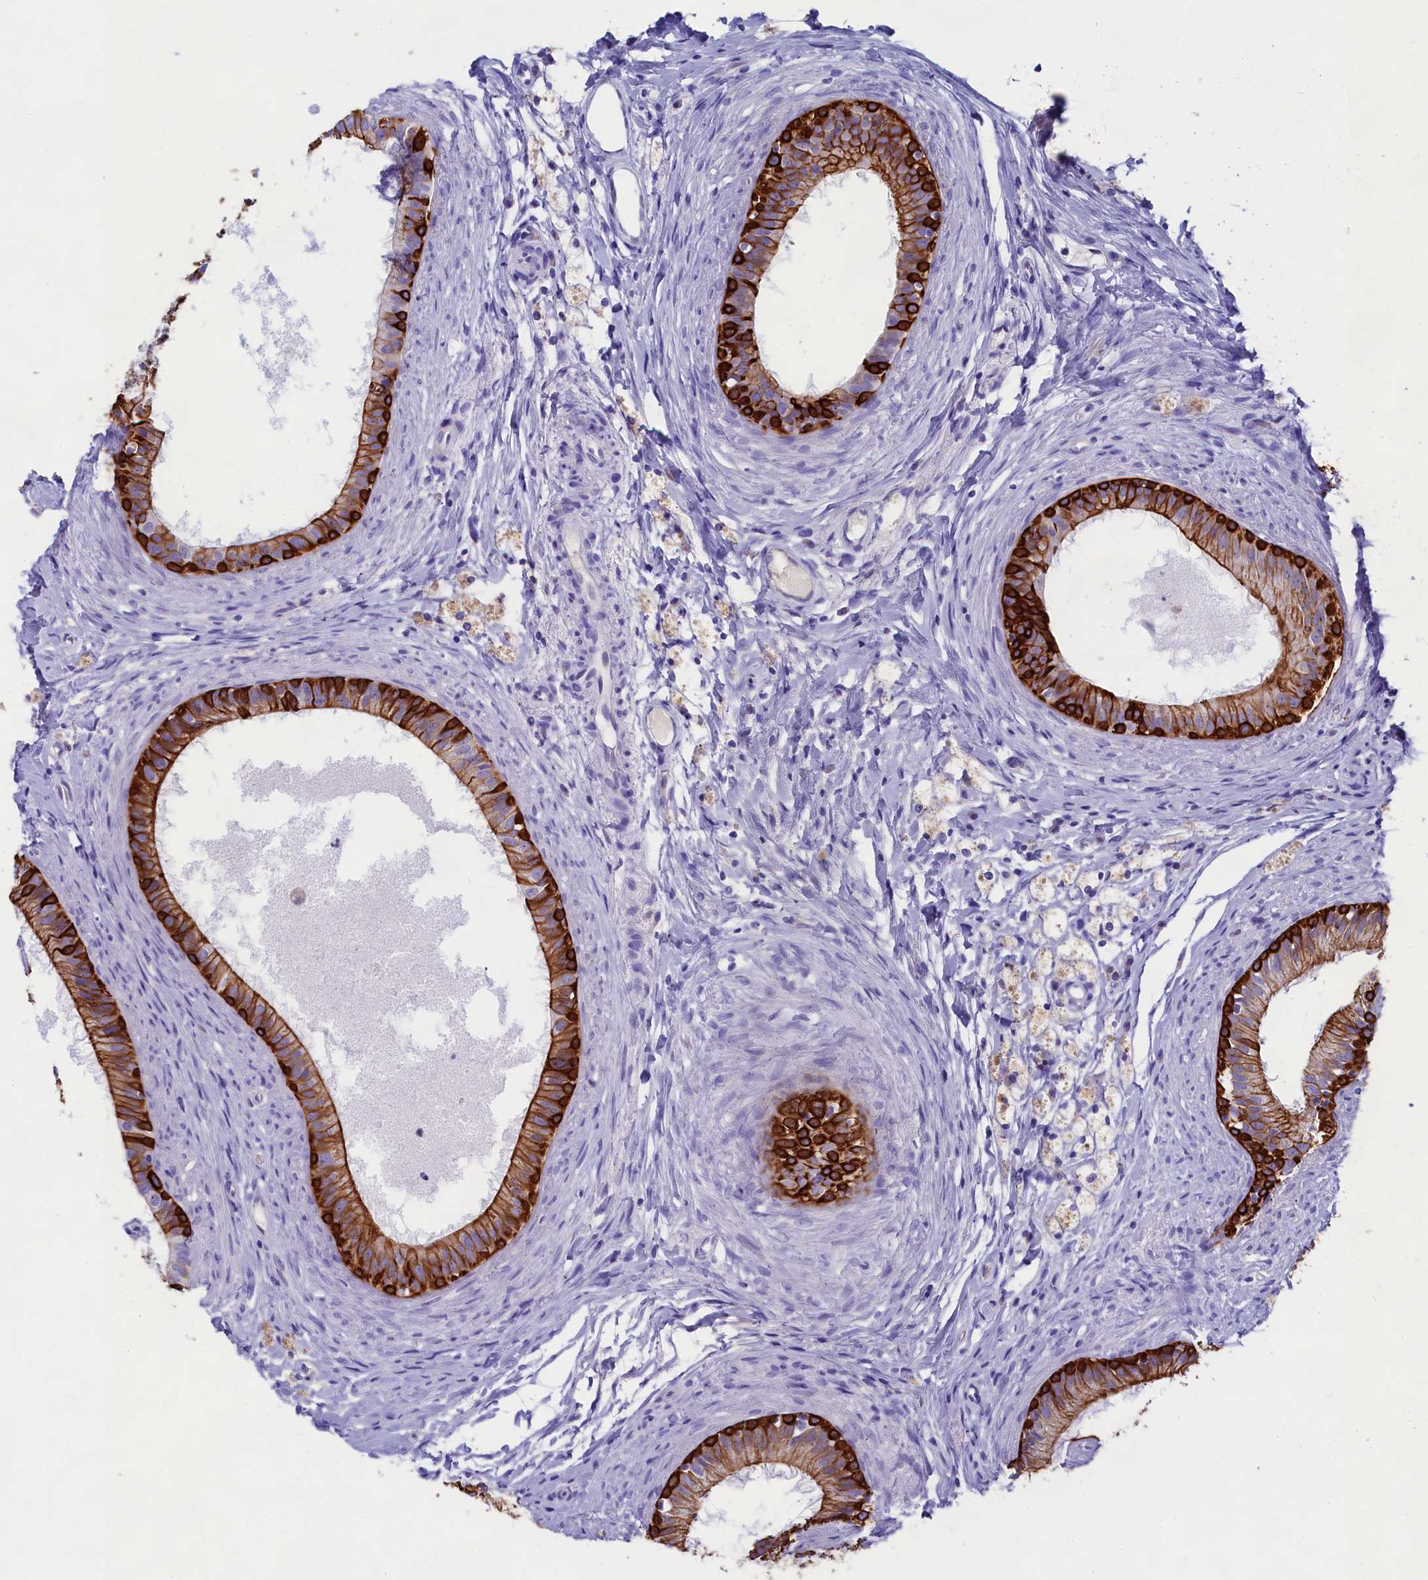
{"staining": {"intensity": "strong", "quantity": ">75%", "location": "cytoplasmic/membranous"}, "tissue": "epididymis", "cell_type": "Glandular cells", "image_type": "normal", "snomed": [{"axis": "morphology", "description": "Normal tissue, NOS"}, {"axis": "topography", "description": "Epididymis"}], "caption": "IHC micrograph of unremarkable human epididymis stained for a protein (brown), which reveals high levels of strong cytoplasmic/membranous expression in approximately >75% of glandular cells.", "gene": "SULT2A1", "patient": {"sex": "male", "age": 80}}